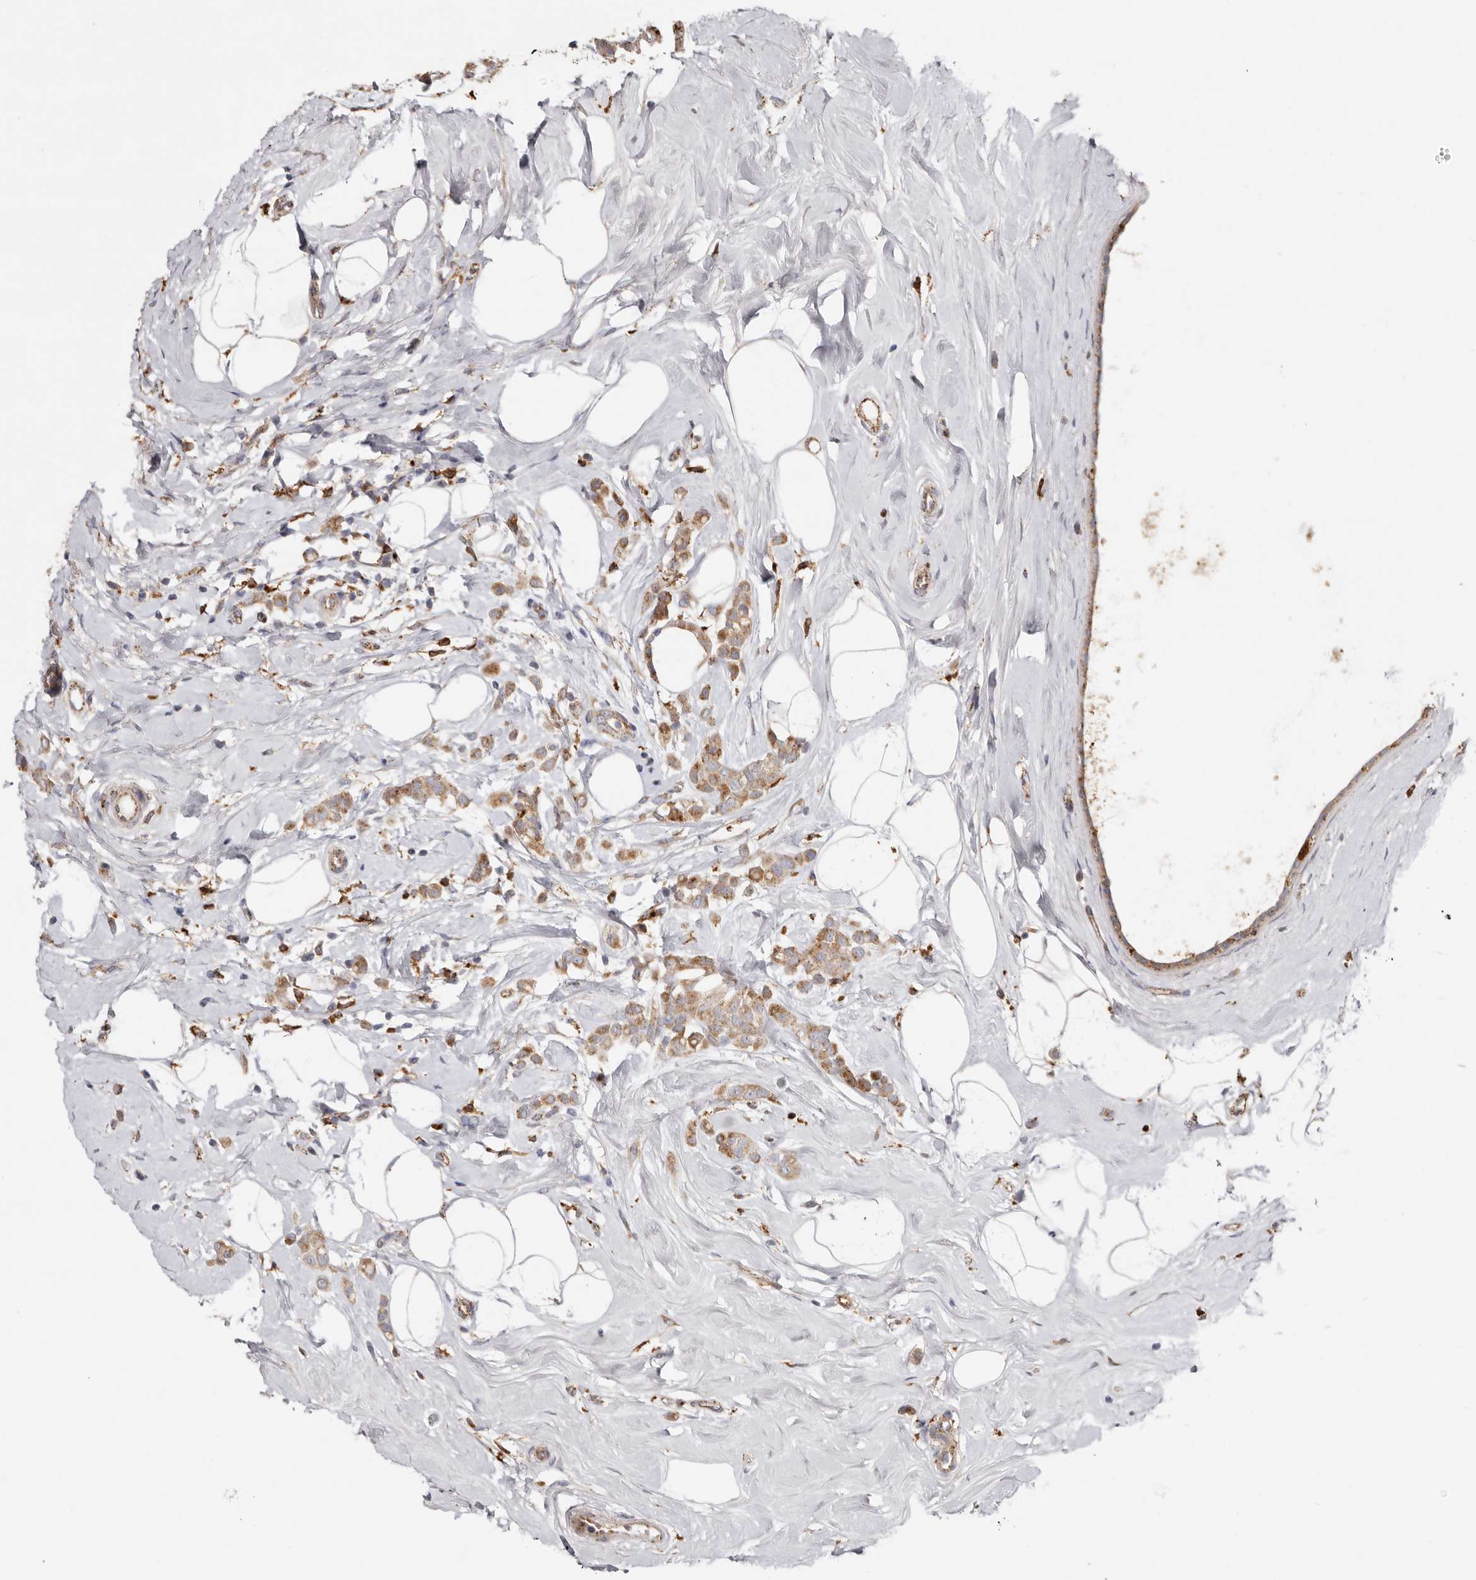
{"staining": {"intensity": "moderate", "quantity": ">75%", "location": "cytoplasmic/membranous"}, "tissue": "breast cancer", "cell_type": "Tumor cells", "image_type": "cancer", "snomed": [{"axis": "morphology", "description": "Lobular carcinoma"}, {"axis": "topography", "description": "Breast"}], "caption": "Tumor cells demonstrate medium levels of moderate cytoplasmic/membranous positivity in approximately >75% of cells in human breast lobular carcinoma.", "gene": "GRN", "patient": {"sex": "female", "age": 47}}